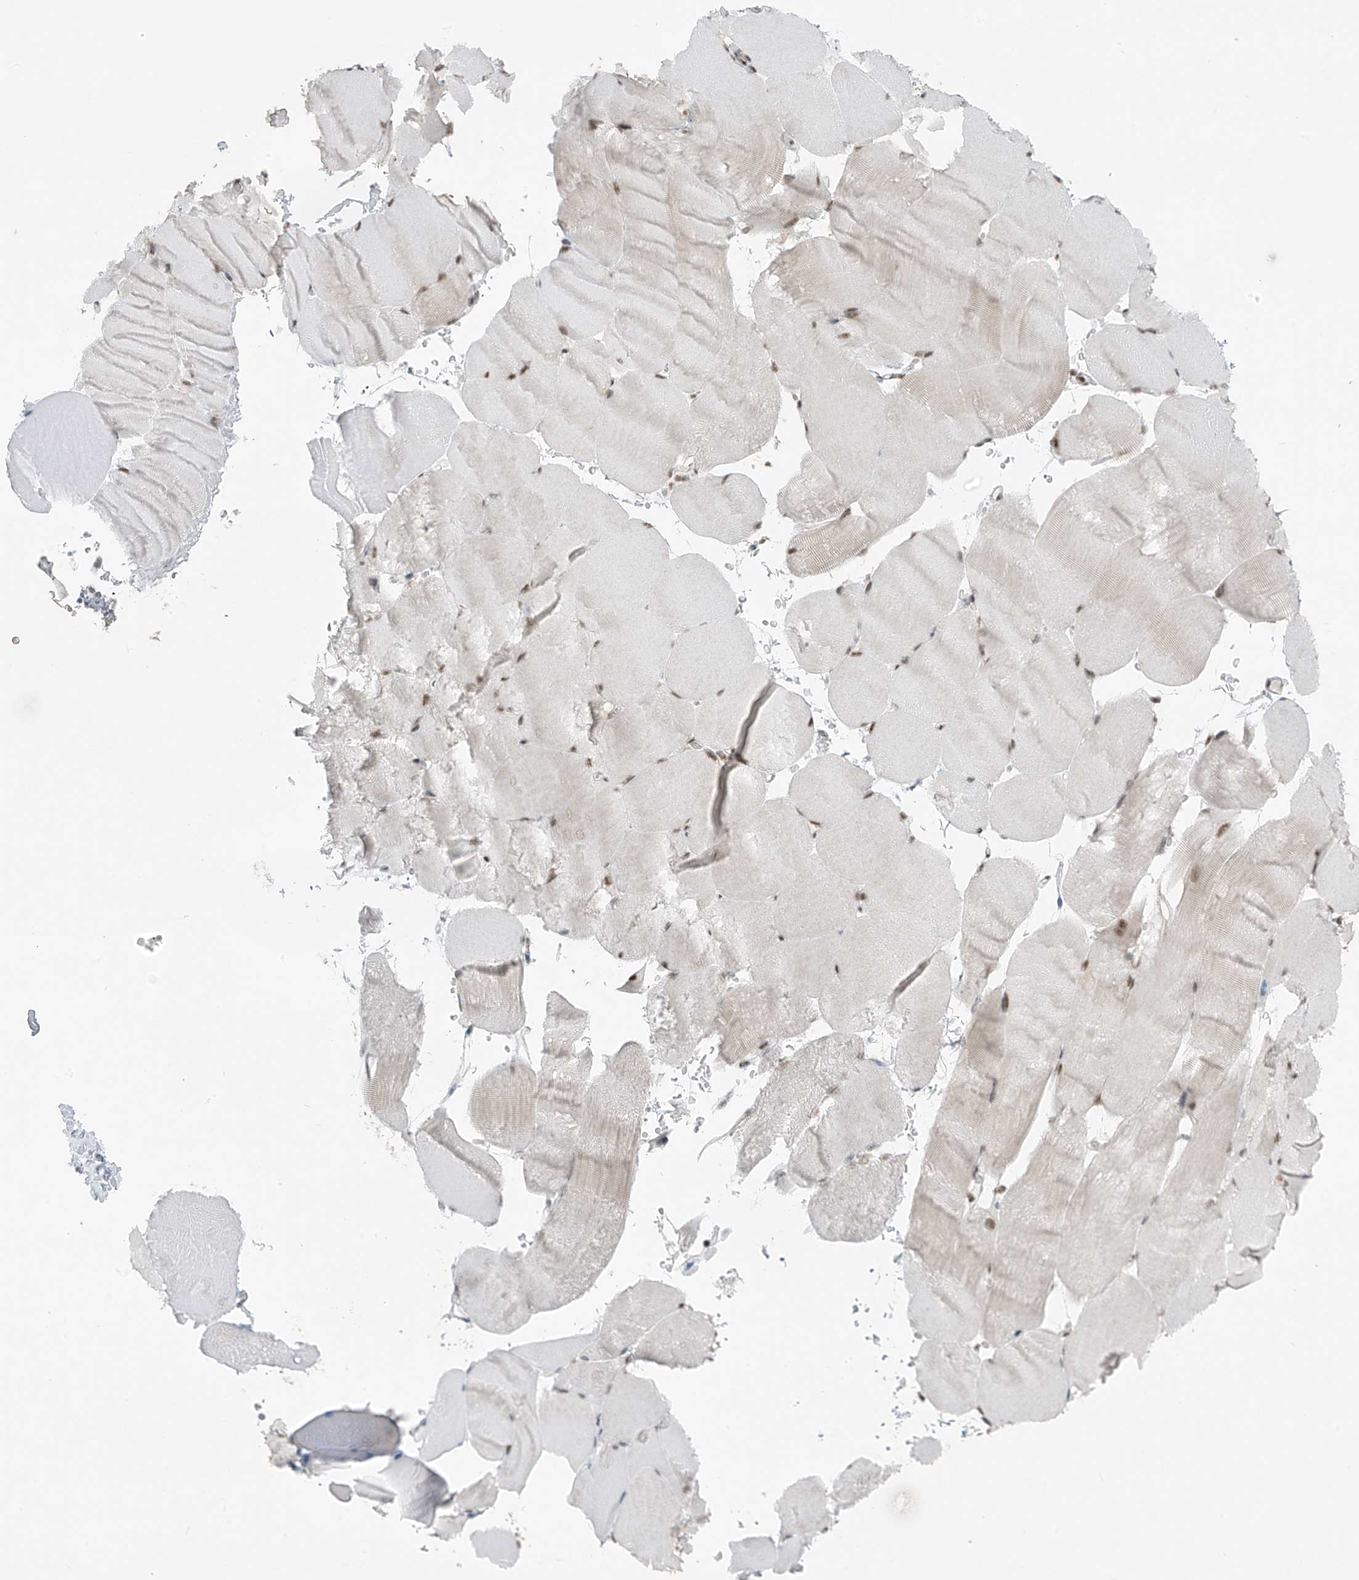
{"staining": {"intensity": "moderate", "quantity": "<25%", "location": "nuclear"}, "tissue": "skeletal muscle", "cell_type": "Myocytes", "image_type": "normal", "snomed": [{"axis": "morphology", "description": "Normal tissue, NOS"}, {"axis": "topography", "description": "Skeletal muscle"}, {"axis": "topography", "description": "Parathyroid gland"}], "caption": "Immunohistochemistry (IHC) micrograph of unremarkable skeletal muscle stained for a protein (brown), which displays low levels of moderate nuclear staining in approximately <25% of myocytes.", "gene": "WRNIP1", "patient": {"sex": "female", "age": 37}}